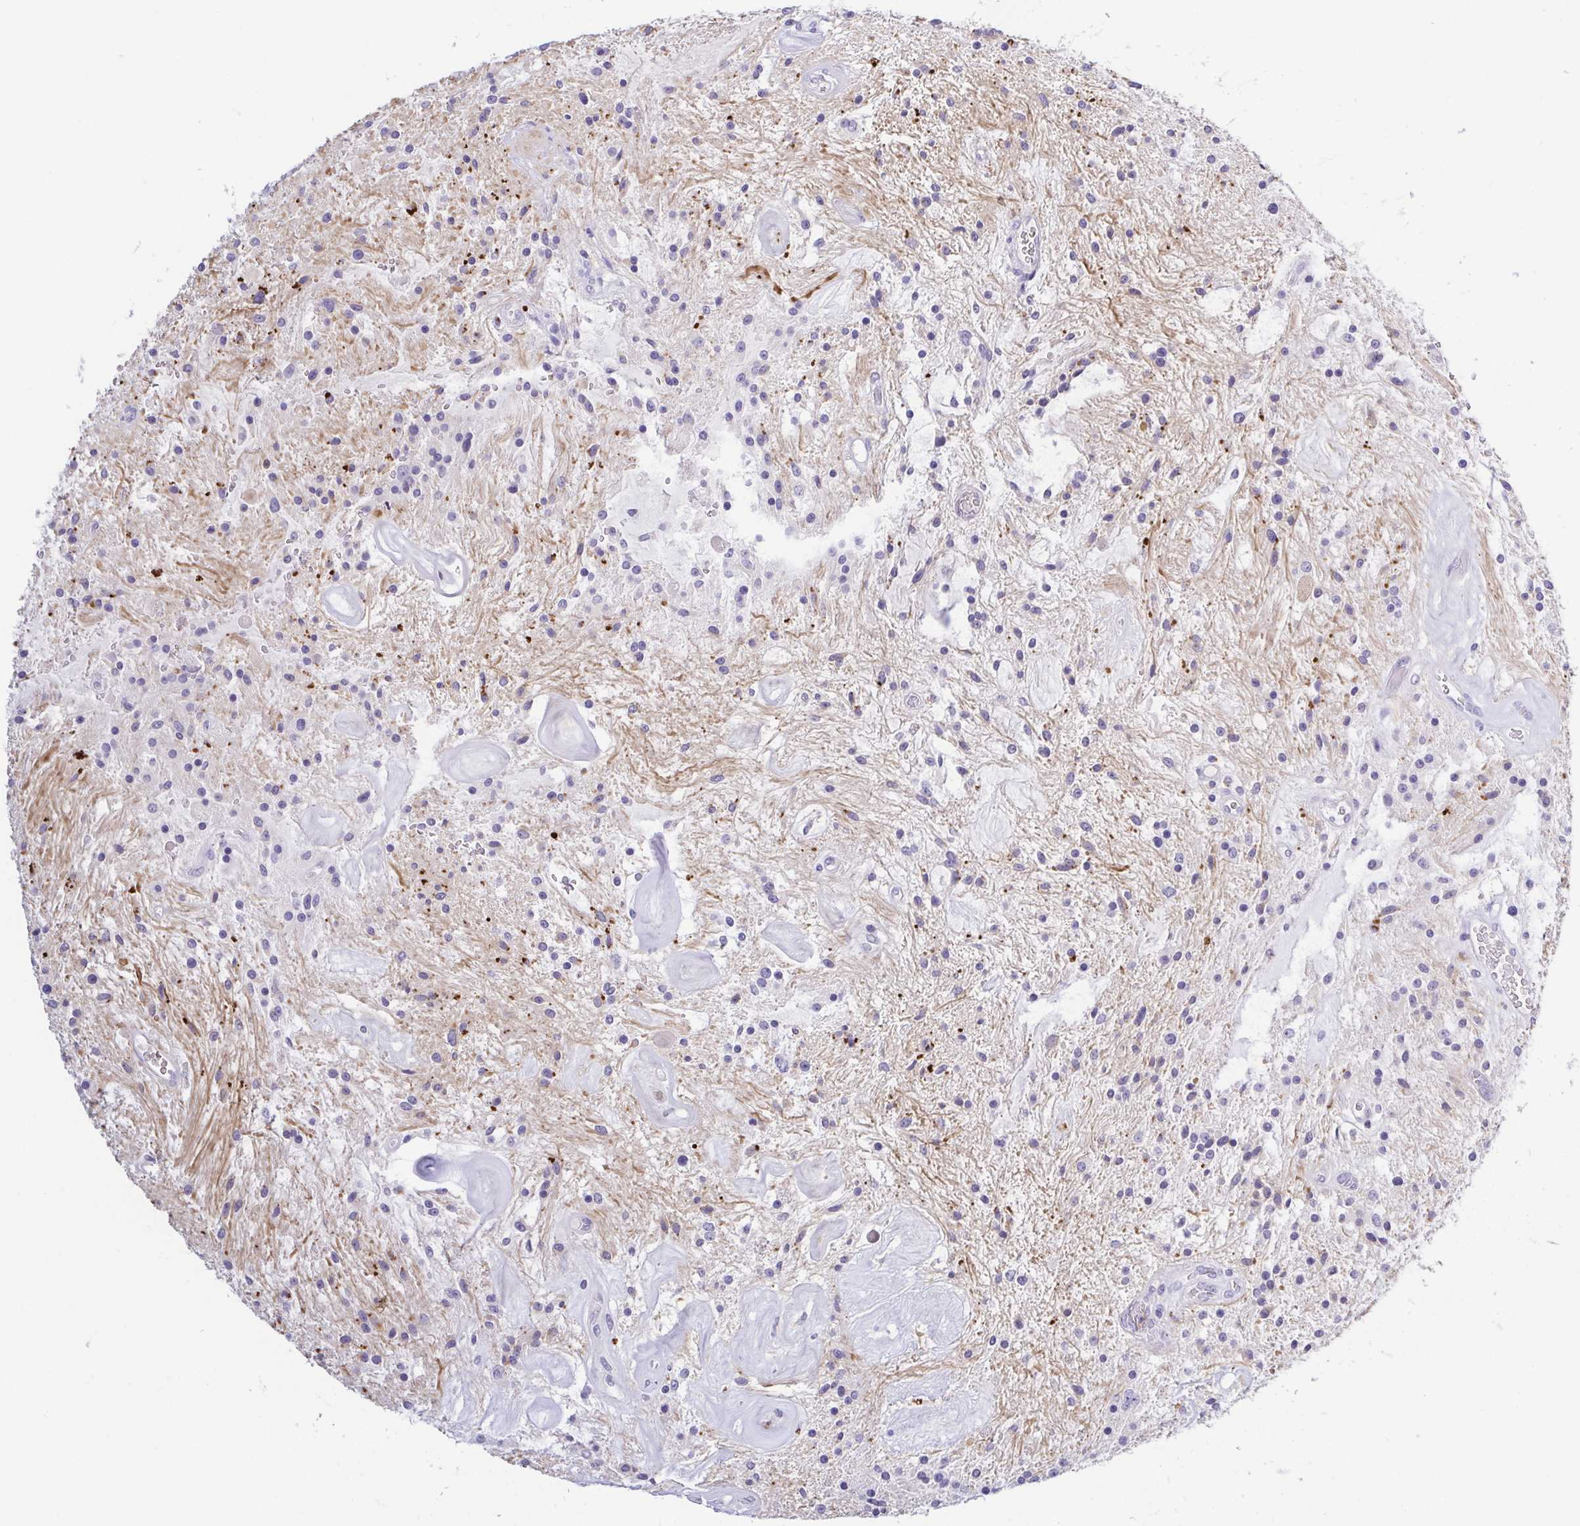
{"staining": {"intensity": "negative", "quantity": "none", "location": "none"}, "tissue": "glioma", "cell_type": "Tumor cells", "image_type": "cancer", "snomed": [{"axis": "morphology", "description": "Glioma, malignant, Low grade"}, {"axis": "topography", "description": "Cerebellum"}], "caption": "DAB immunohistochemical staining of glioma shows no significant expression in tumor cells.", "gene": "PGLYRP1", "patient": {"sex": "female", "age": 14}}